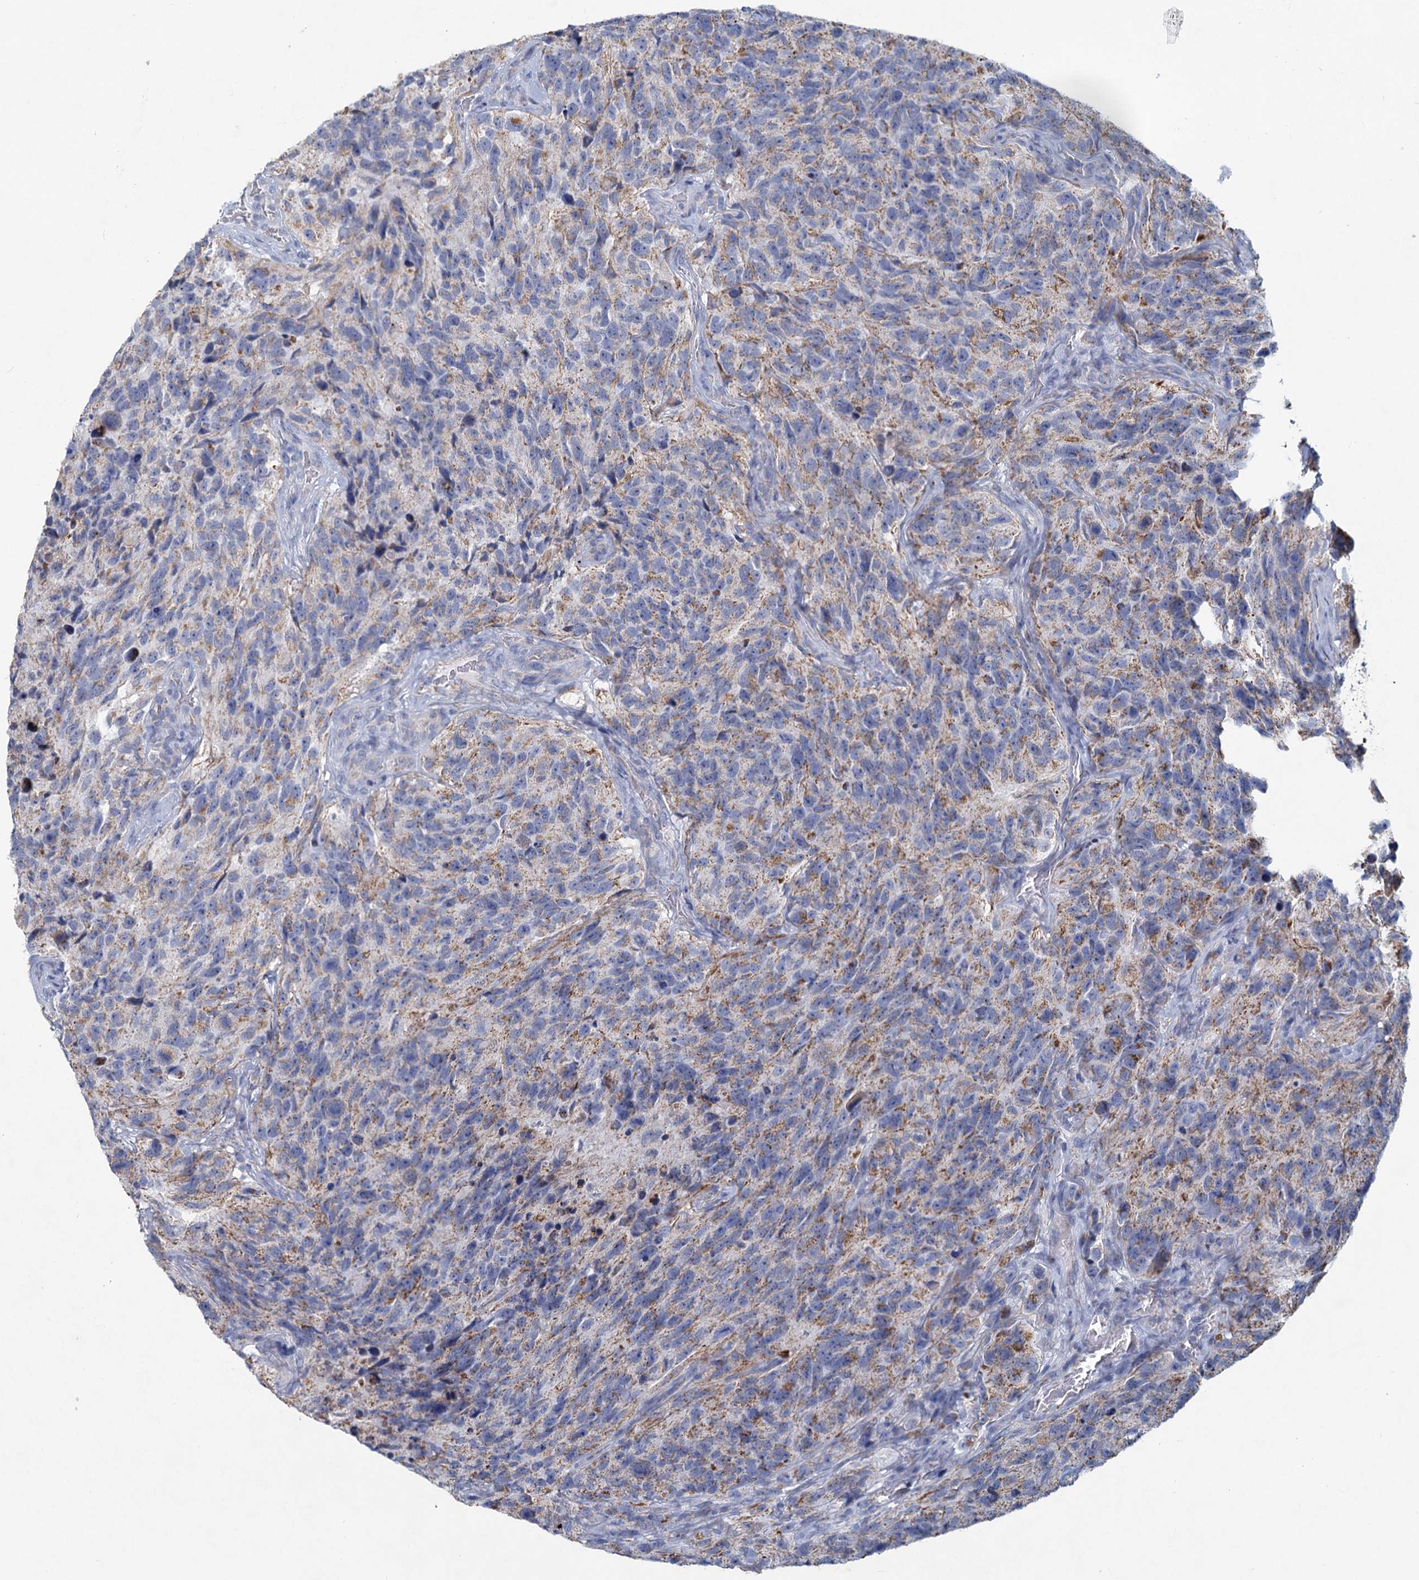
{"staining": {"intensity": "negative", "quantity": "none", "location": "none"}, "tissue": "glioma", "cell_type": "Tumor cells", "image_type": "cancer", "snomed": [{"axis": "morphology", "description": "Glioma, malignant, High grade"}, {"axis": "topography", "description": "Brain"}], "caption": "An immunohistochemistry photomicrograph of glioma is shown. There is no staining in tumor cells of glioma.", "gene": "NDUFC2", "patient": {"sex": "male", "age": 69}}